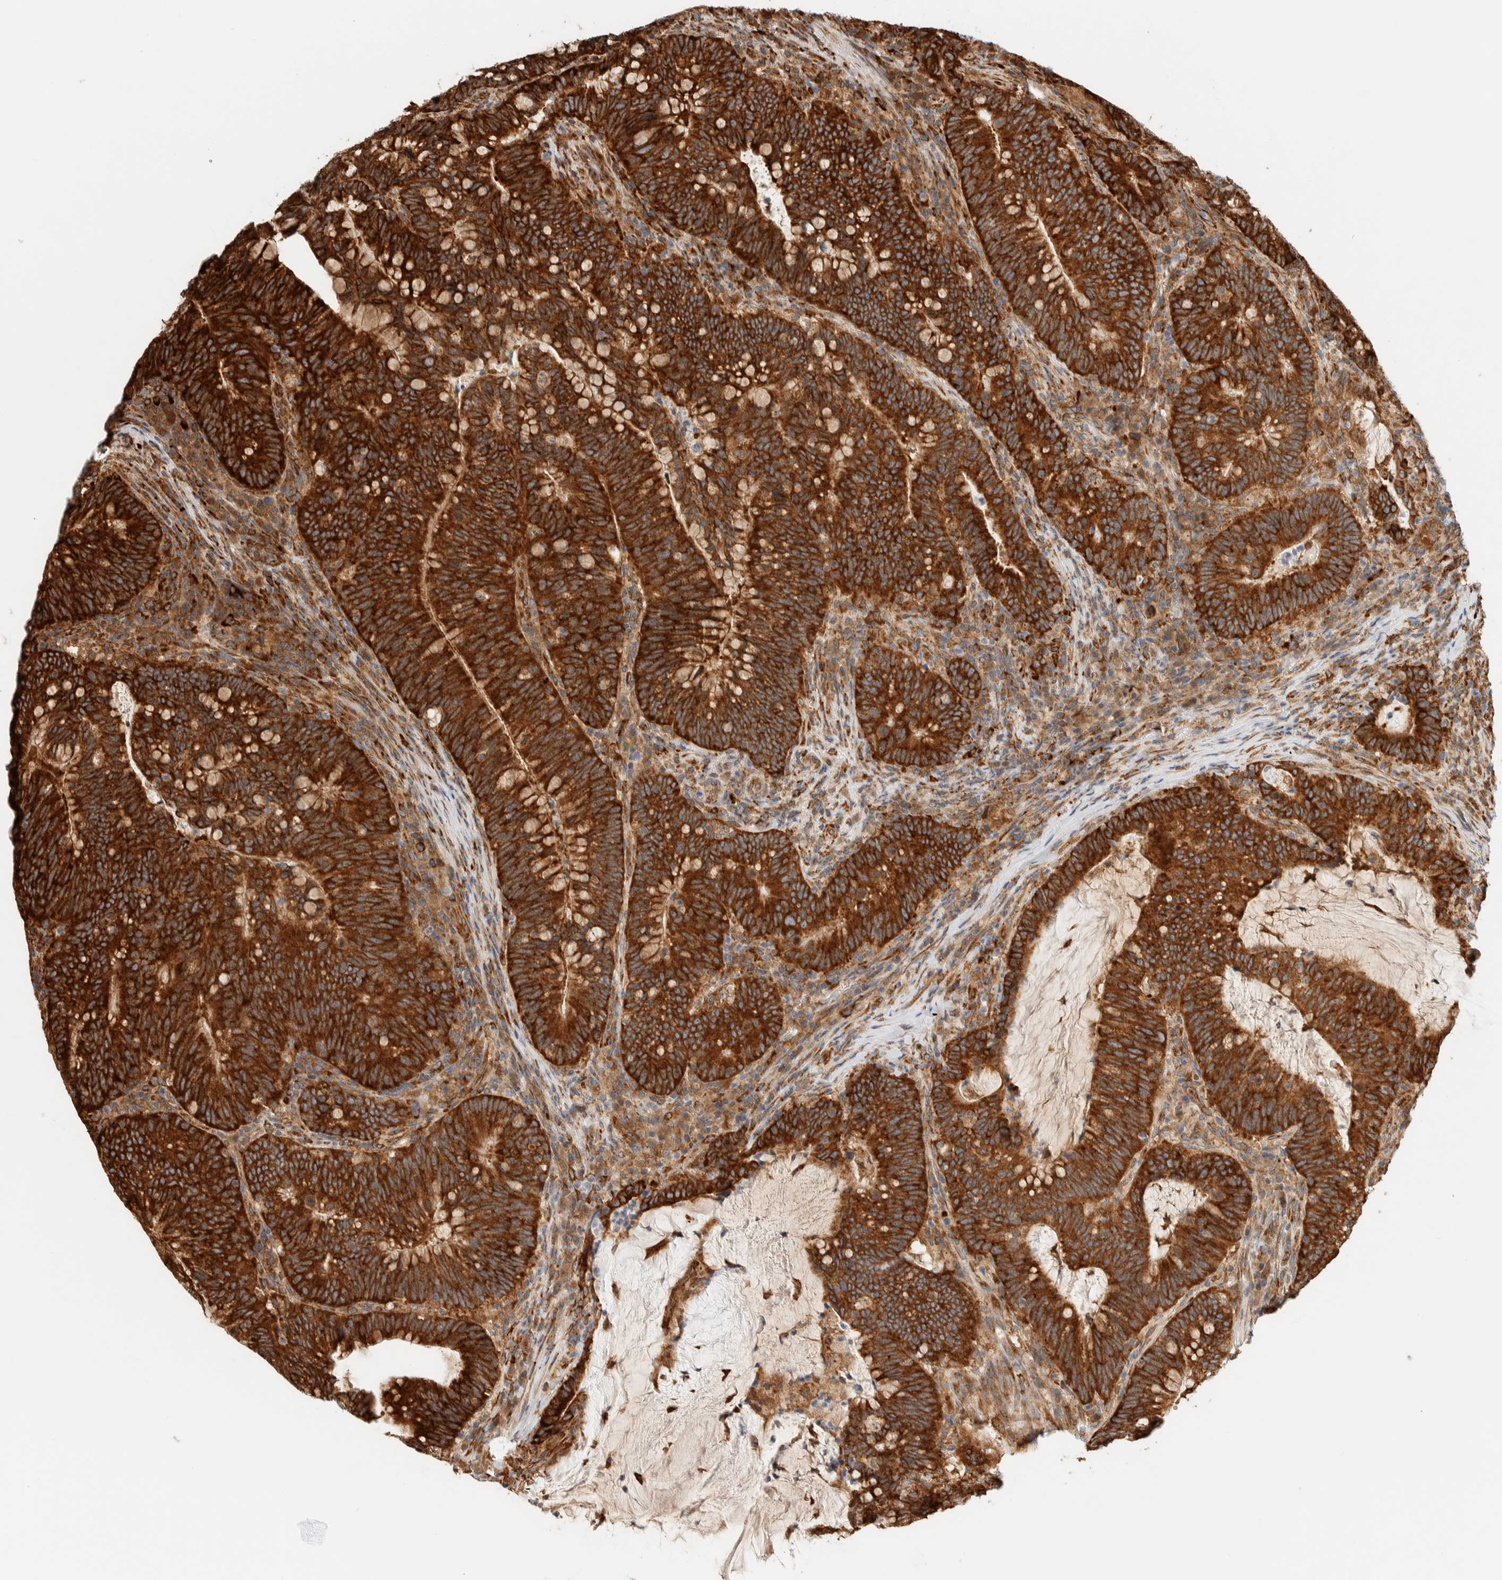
{"staining": {"intensity": "strong", "quantity": ">75%", "location": "cytoplasmic/membranous"}, "tissue": "colorectal cancer", "cell_type": "Tumor cells", "image_type": "cancer", "snomed": [{"axis": "morphology", "description": "Adenocarcinoma, NOS"}, {"axis": "topography", "description": "Colon"}], "caption": "Immunohistochemistry (IHC) of colorectal cancer demonstrates high levels of strong cytoplasmic/membranous staining in approximately >75% of tumor cells.", "gene": "LLGL2", "patient": {"sex": "female", "age": 66}}